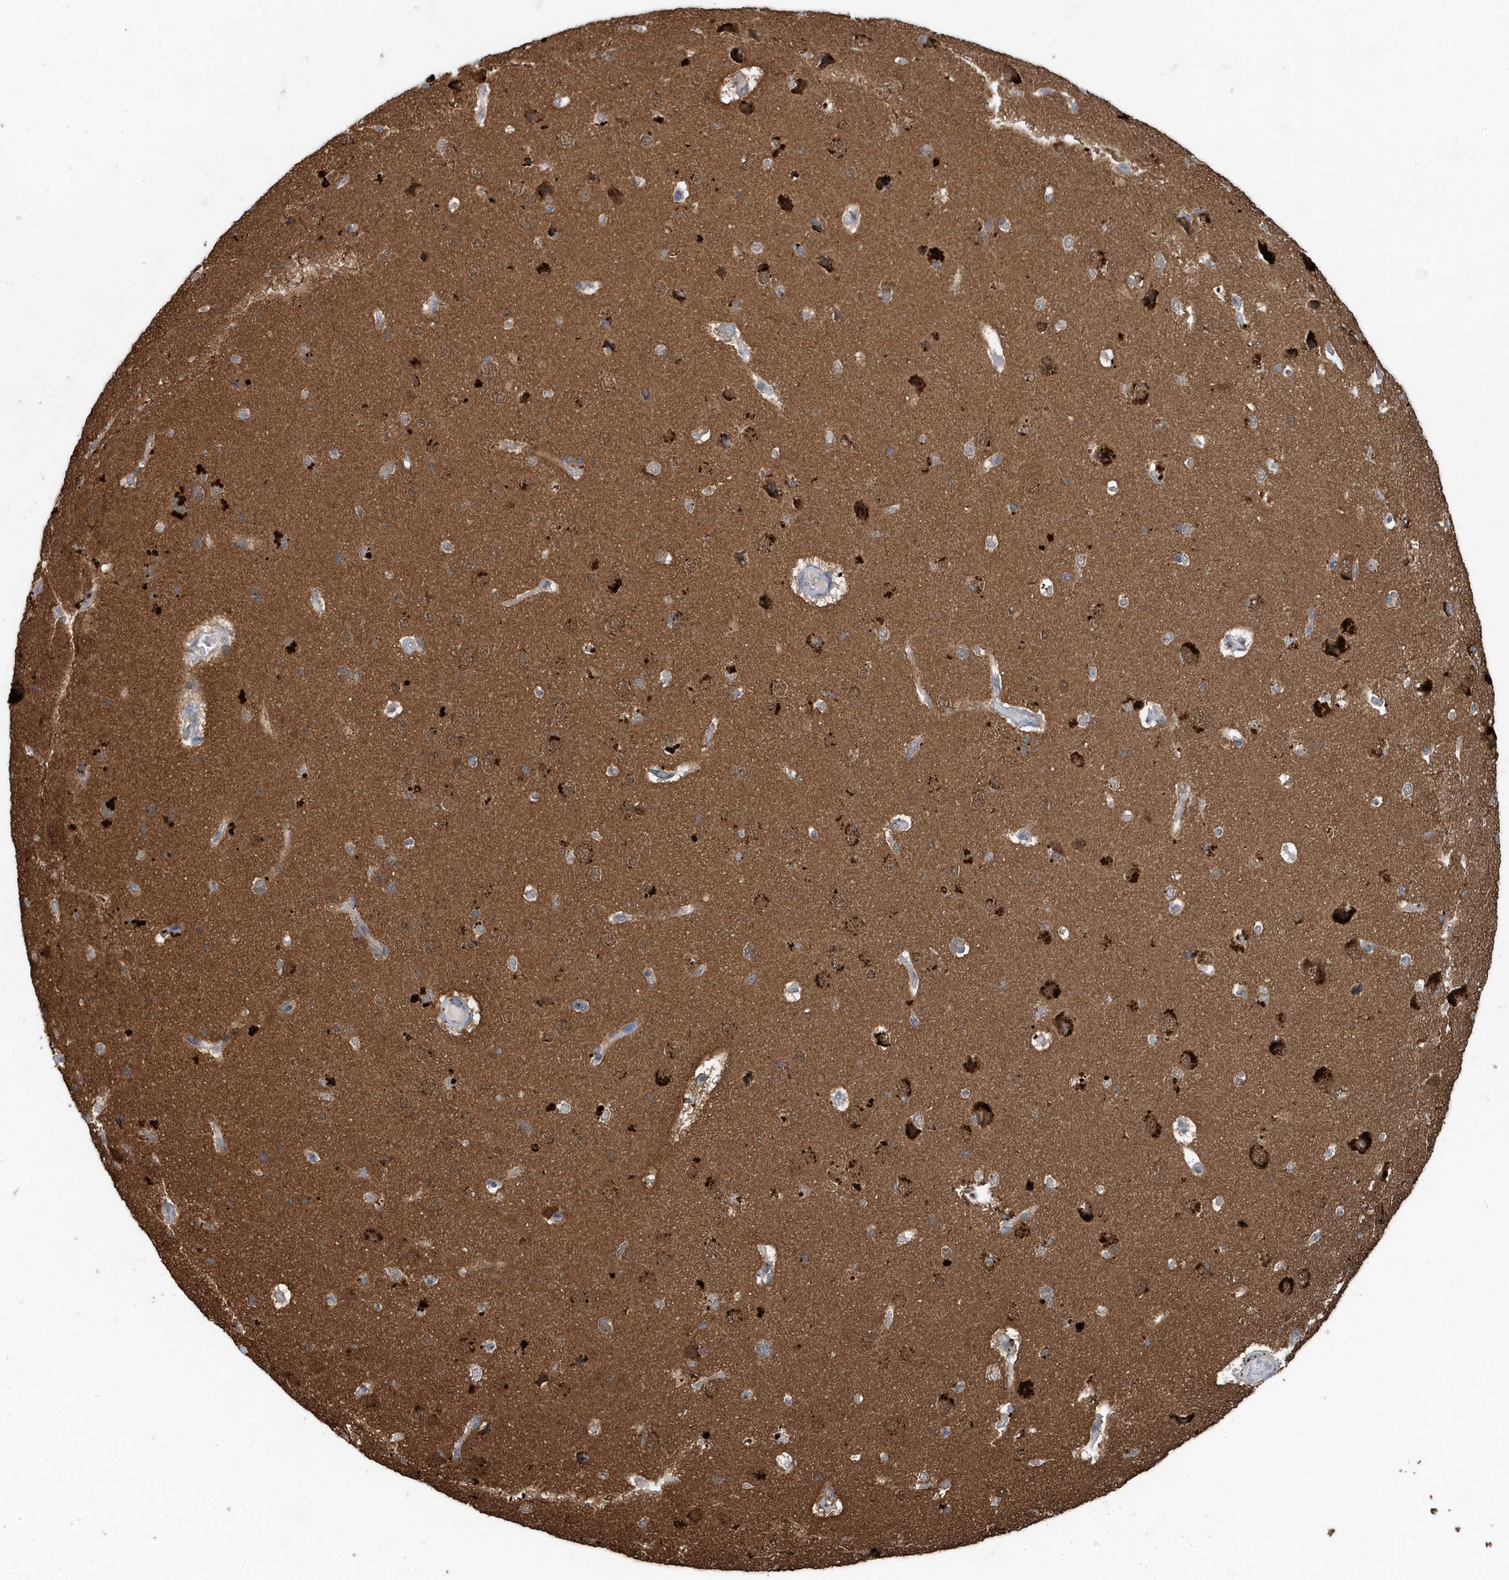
{"staining": {"intensity": "strong", "quantity": ">75%", "location": "cytoplasmic/membranous"}, "tissue": "cerebral cortex", "cell_type": "Endothelial cells", "image_type": "normal", "snomed": [{"axis": "morphology", "description": "Normal tissue, NOS"}, {"axis": "topography", "description": "Cerebral cortex"}], "caption": "Strong cytoplasmic/membranous expression is seen in approximately >75% of endothelial cells in unremarkable cerebral cortex. The staining is performed using DAB brown chromogen to label protein expression. The nuclei are counter-stained blue using hematoxylin.", "gene": "PFN2", "patient": {"sex": "male", "age": 62}}